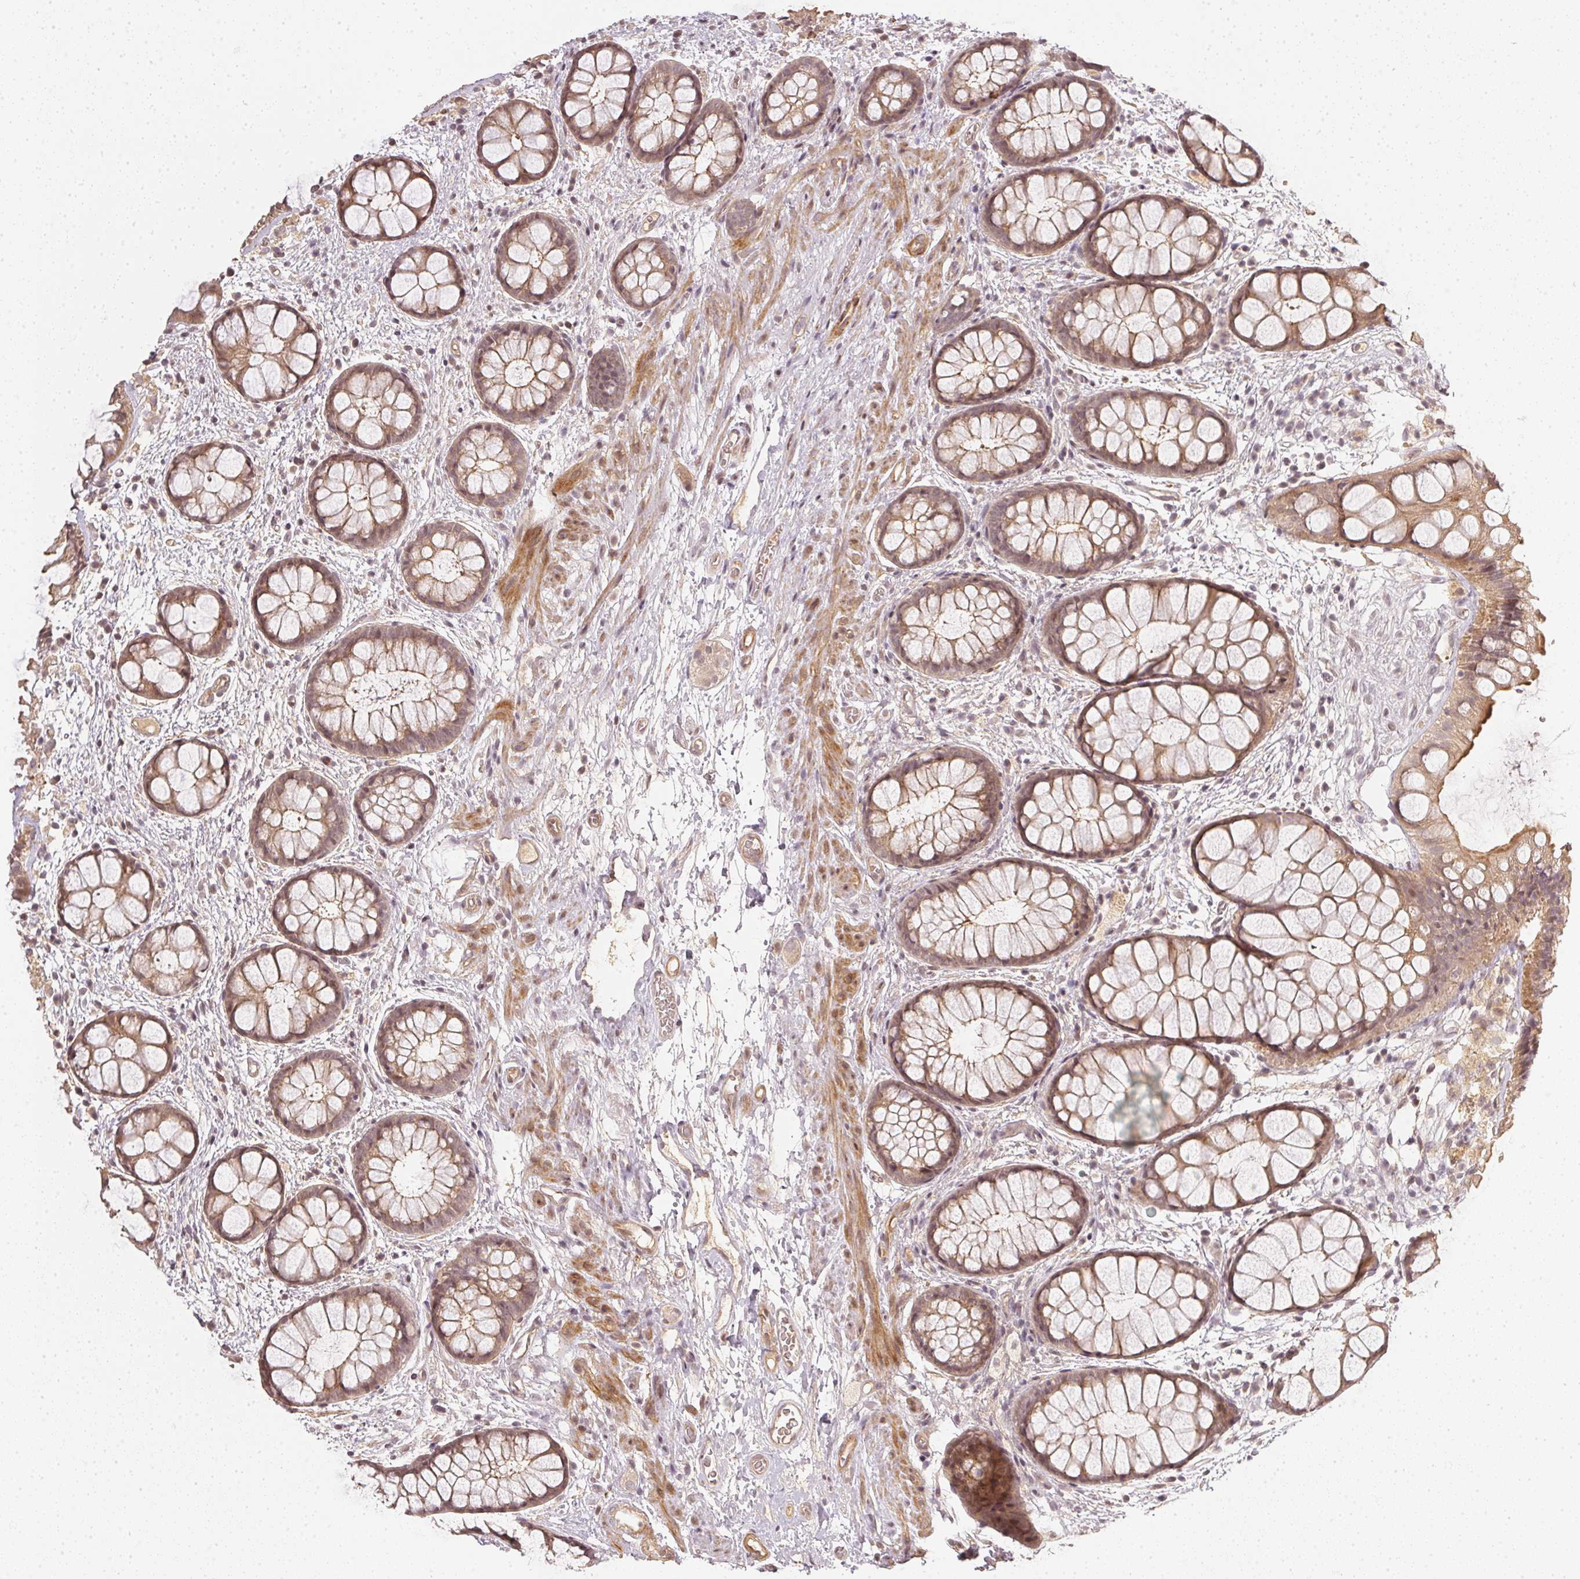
{"staining": {"intensity": "weak", "quantity": "<25%", "location": "cytoplasmic/membranous"}, "tissue": "rectum", "cell_type": "Glandular cells", "image_type": "normal", "snomed": [{"axis": "morphology", "description": "Normal tissue, NOS"}, {"axis": "topography", "description": "Rectum"}], "caption": "Rectum was stained to show a protein in brown. There is no significant expression in glandular cells. (Stains: DAB (3,3'-diaminobenzidine) immunohistochemistry with hematoxylin counter stain, Microscopy: brightfield microscopy at high magnification).", "gene": "SERPINE1", "patient": {"sex": "female", "age": 62}}